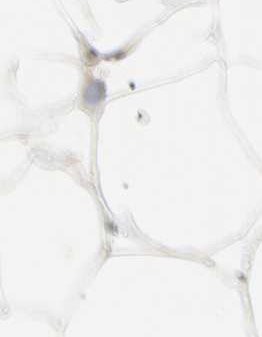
{"staining": {"intensity": "weak", "quantity": ">75%", "location": "cytoplasmic/membranous"}, "tissue": "adipose tissue", "cell_type": "Adipocytes", "image_type": "normal", "snomed": [{"axis": "morphology", "description": "Normal tissue, NOS"}, {"axis": "topography", "description": "Breast"}, {"axis": "topography", "description": "Adipose tissue"}], "caption": "Adipose tissue stained with DAB immunohistochemistry (IHC) exhibits low levels of weak cytoplasmic/membranous expression in about >75% of adipocytes. The staining was performed using DAB (3,3'-diaminobenzidine) to visualize the protein expression in brown, while the nuclei were stained in blue with hematoxylin (Magnification: 20x).", "gene": "OXSR1", "patient": {"sex": "female", "age": 25}}